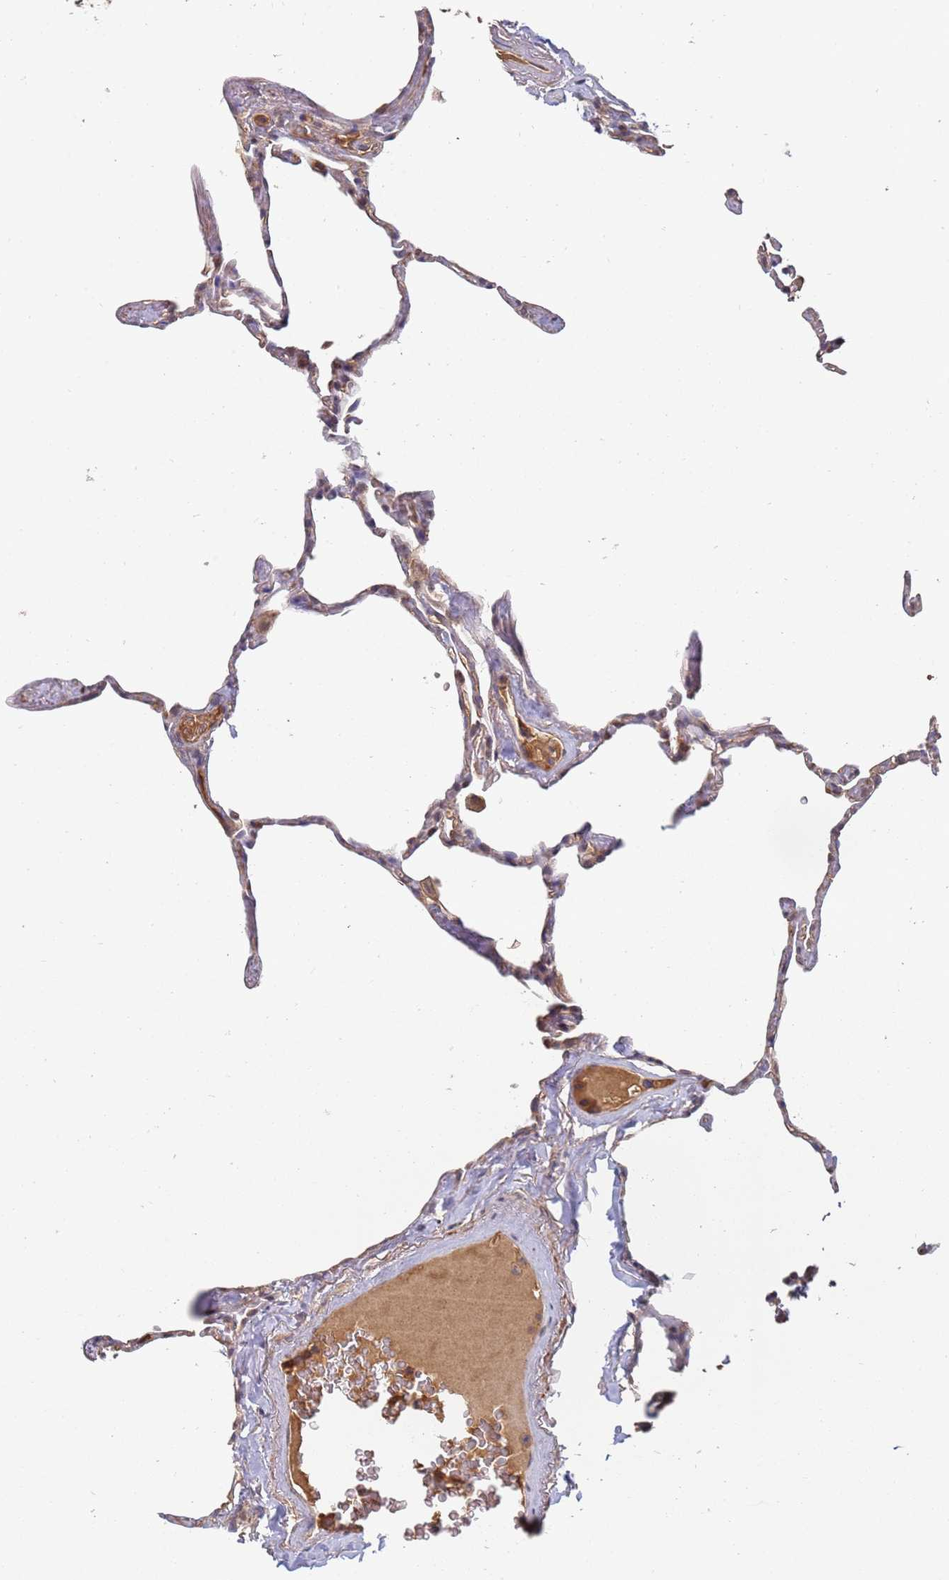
{"staining": {"intensity": "weak", "quantity": "<25%", "location": "cytoplasmic/membranous"}, "tissue": "lung", "cell_type": "Alveolar cells", "image_type": "normal", "snomed": [{"axis": "morphology", "description": "Normal tissue, NOS"}, {"axis": "topography", "description": "Lung"}], "caption": "Immunohistochemistry histopathology image of unremarkable lung stained for a protein (brown), which reveals no staining in alveolar cells. The staining was performed using DAB to visualize the protein expression in brown, while the nuclei were stained in blue with hematoxylin (Magnification: 20x).", "gene": "ABCB6", "patient": {"sex": "male", "age": 65}}